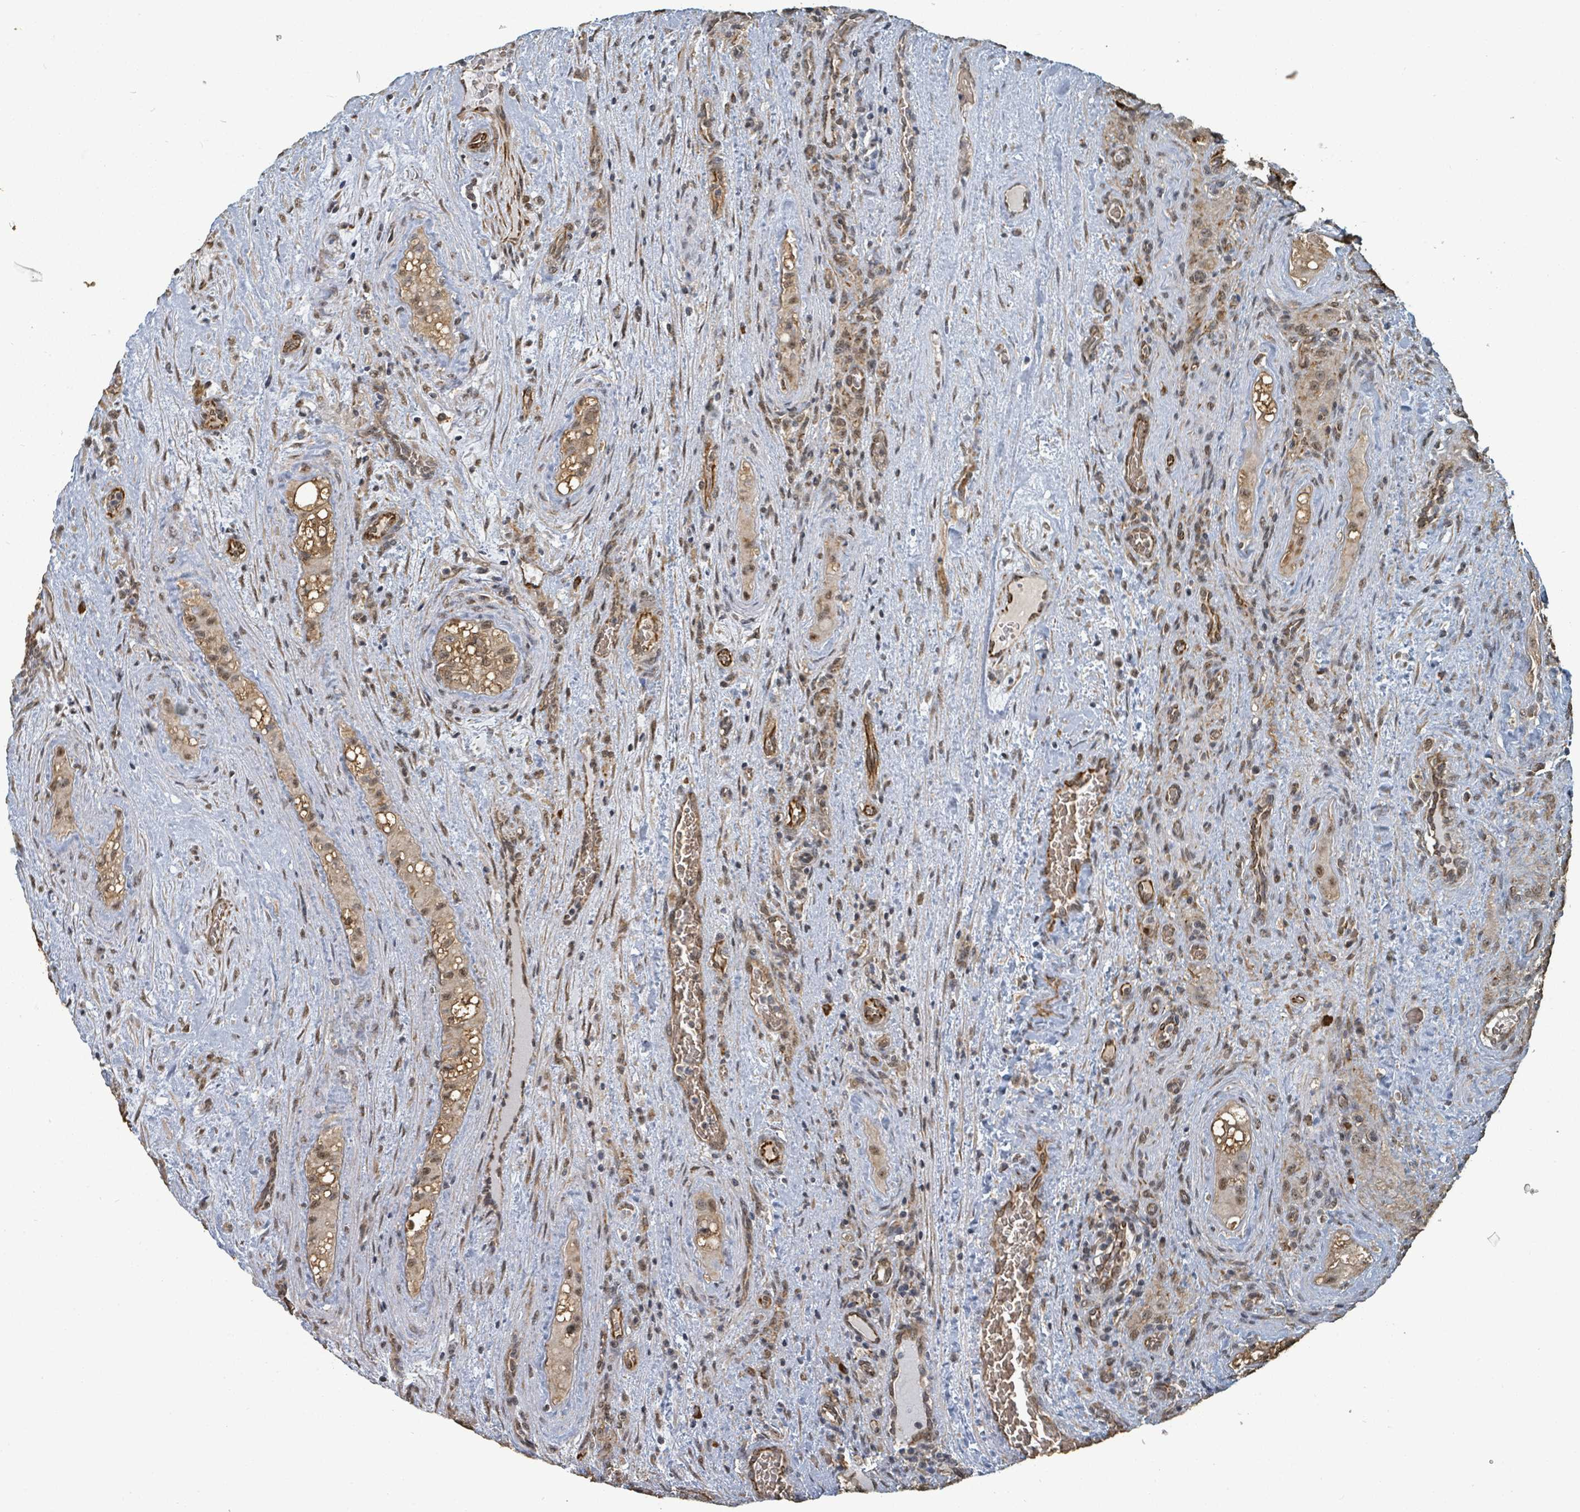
{"staining": {"intensity": "moderate", "quantity": ">75%", "location": "cytoplasmic/membranous,nuclear"}, "tissue": "testis cancer", "cell_type": "Tumor cells", "image_type": "cancer", "snomed": [{"axis": "morphology", "description": "Carcinoma, Embryonal, NOS"}, {"axis": "topography", "description": "Testis"}], "caption": "This is a micrograph of immunohistochemistry staining of testis embryonal carcinoma, which shows moderate expression in the cytoplasmic/membranous and nuclear of tumor cells.", "gene": "C6orf52", "patient": {"sex": "male", "age": 28}}